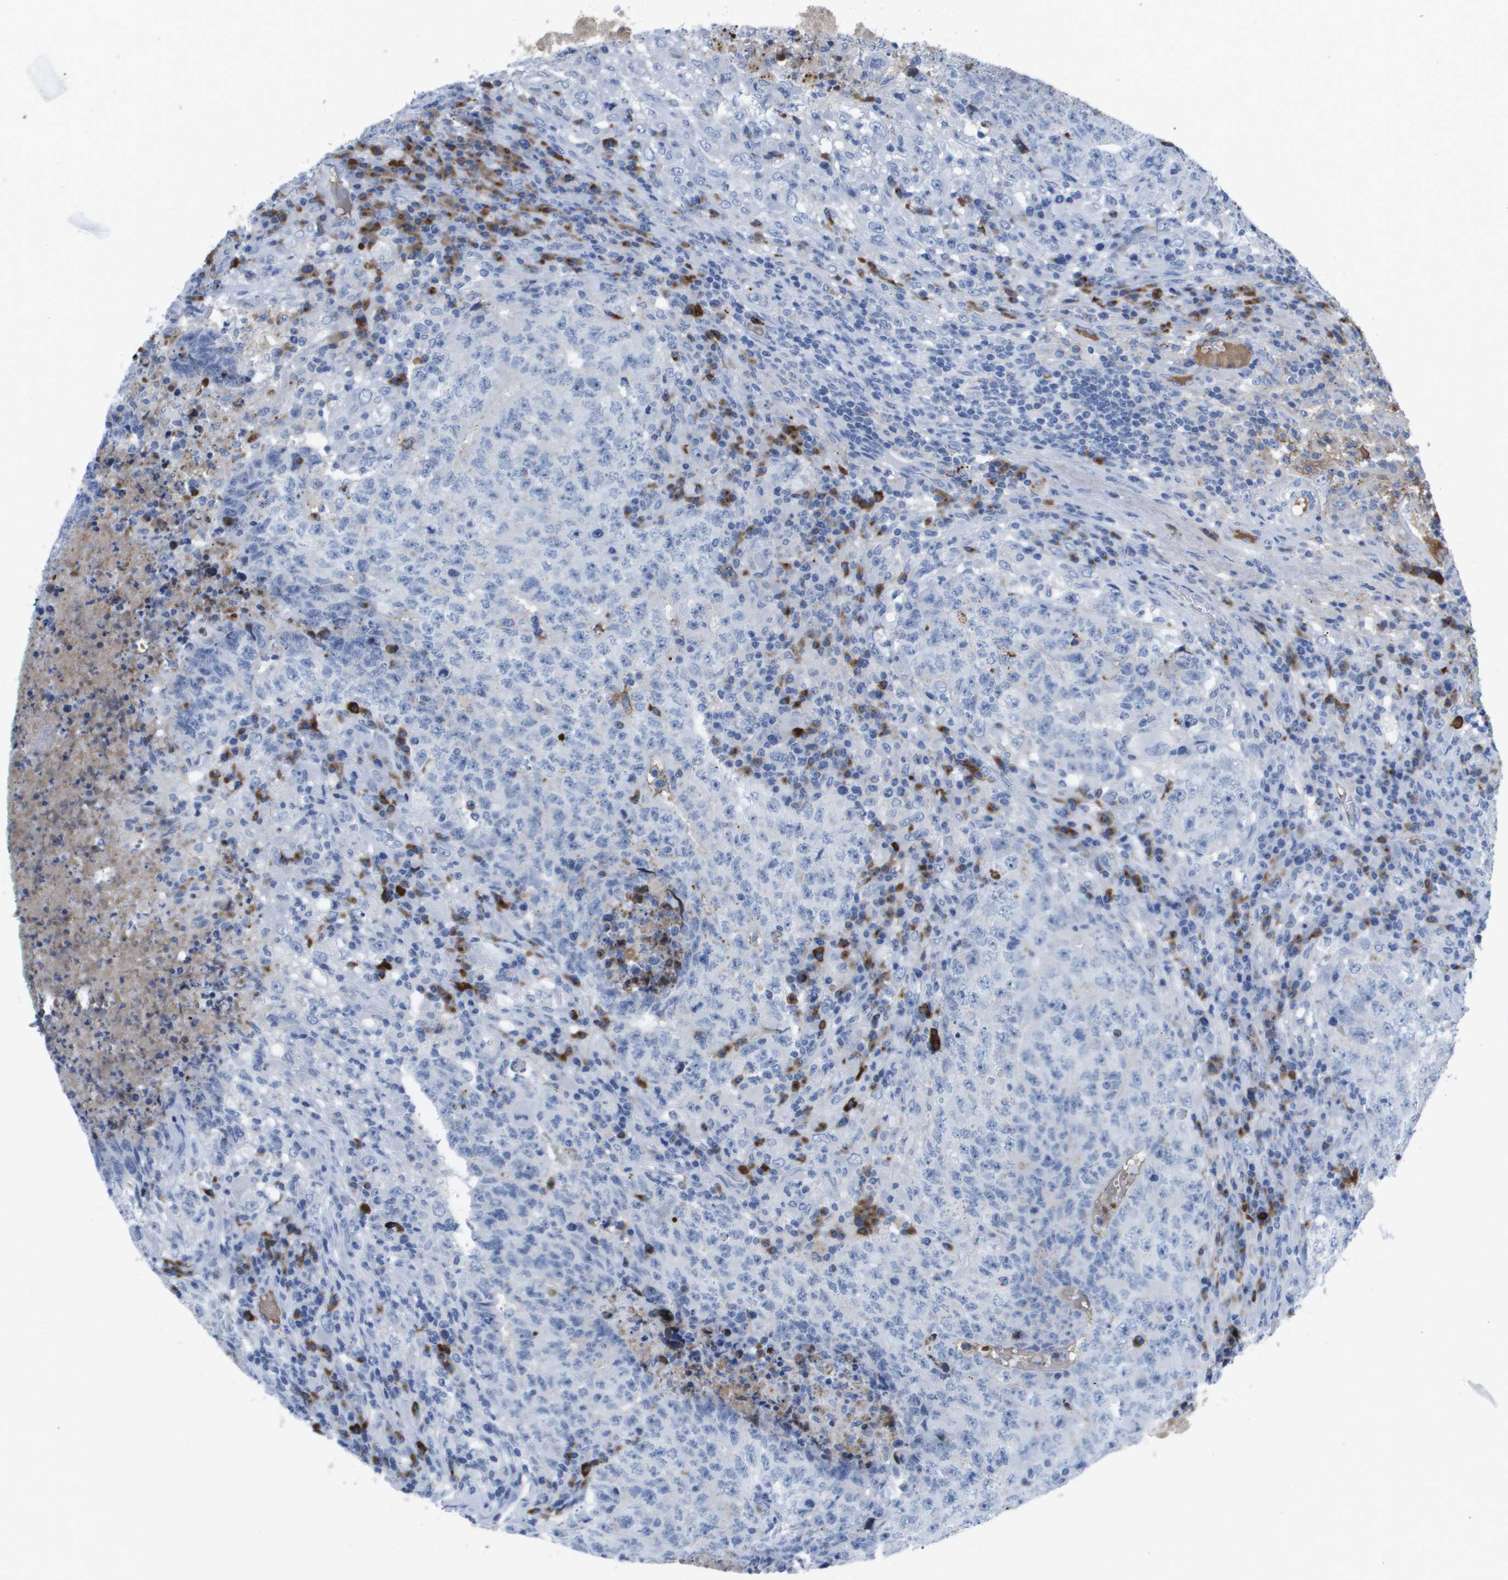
{"staining": {"intensity": "negative", "quantity": "none", "location": "none"}, "tissue": "testis cancer", "cell_type": "Tumor cells", "image_type": "cancer", "snomed": [{"axis": "morphology", "description": "Necrosis, NOS"}, {"axis": "morphology", "description": "Carcinoma, Embryonal, NOS"}, {"axis": "topography", "description": "Testis"}], "caption": "The micrograph displays no significant positivity in tumor cells of embryonal carcinoma (testis).", "gene": "GPR18", "patient": {"sex": "male", "age": 19}}